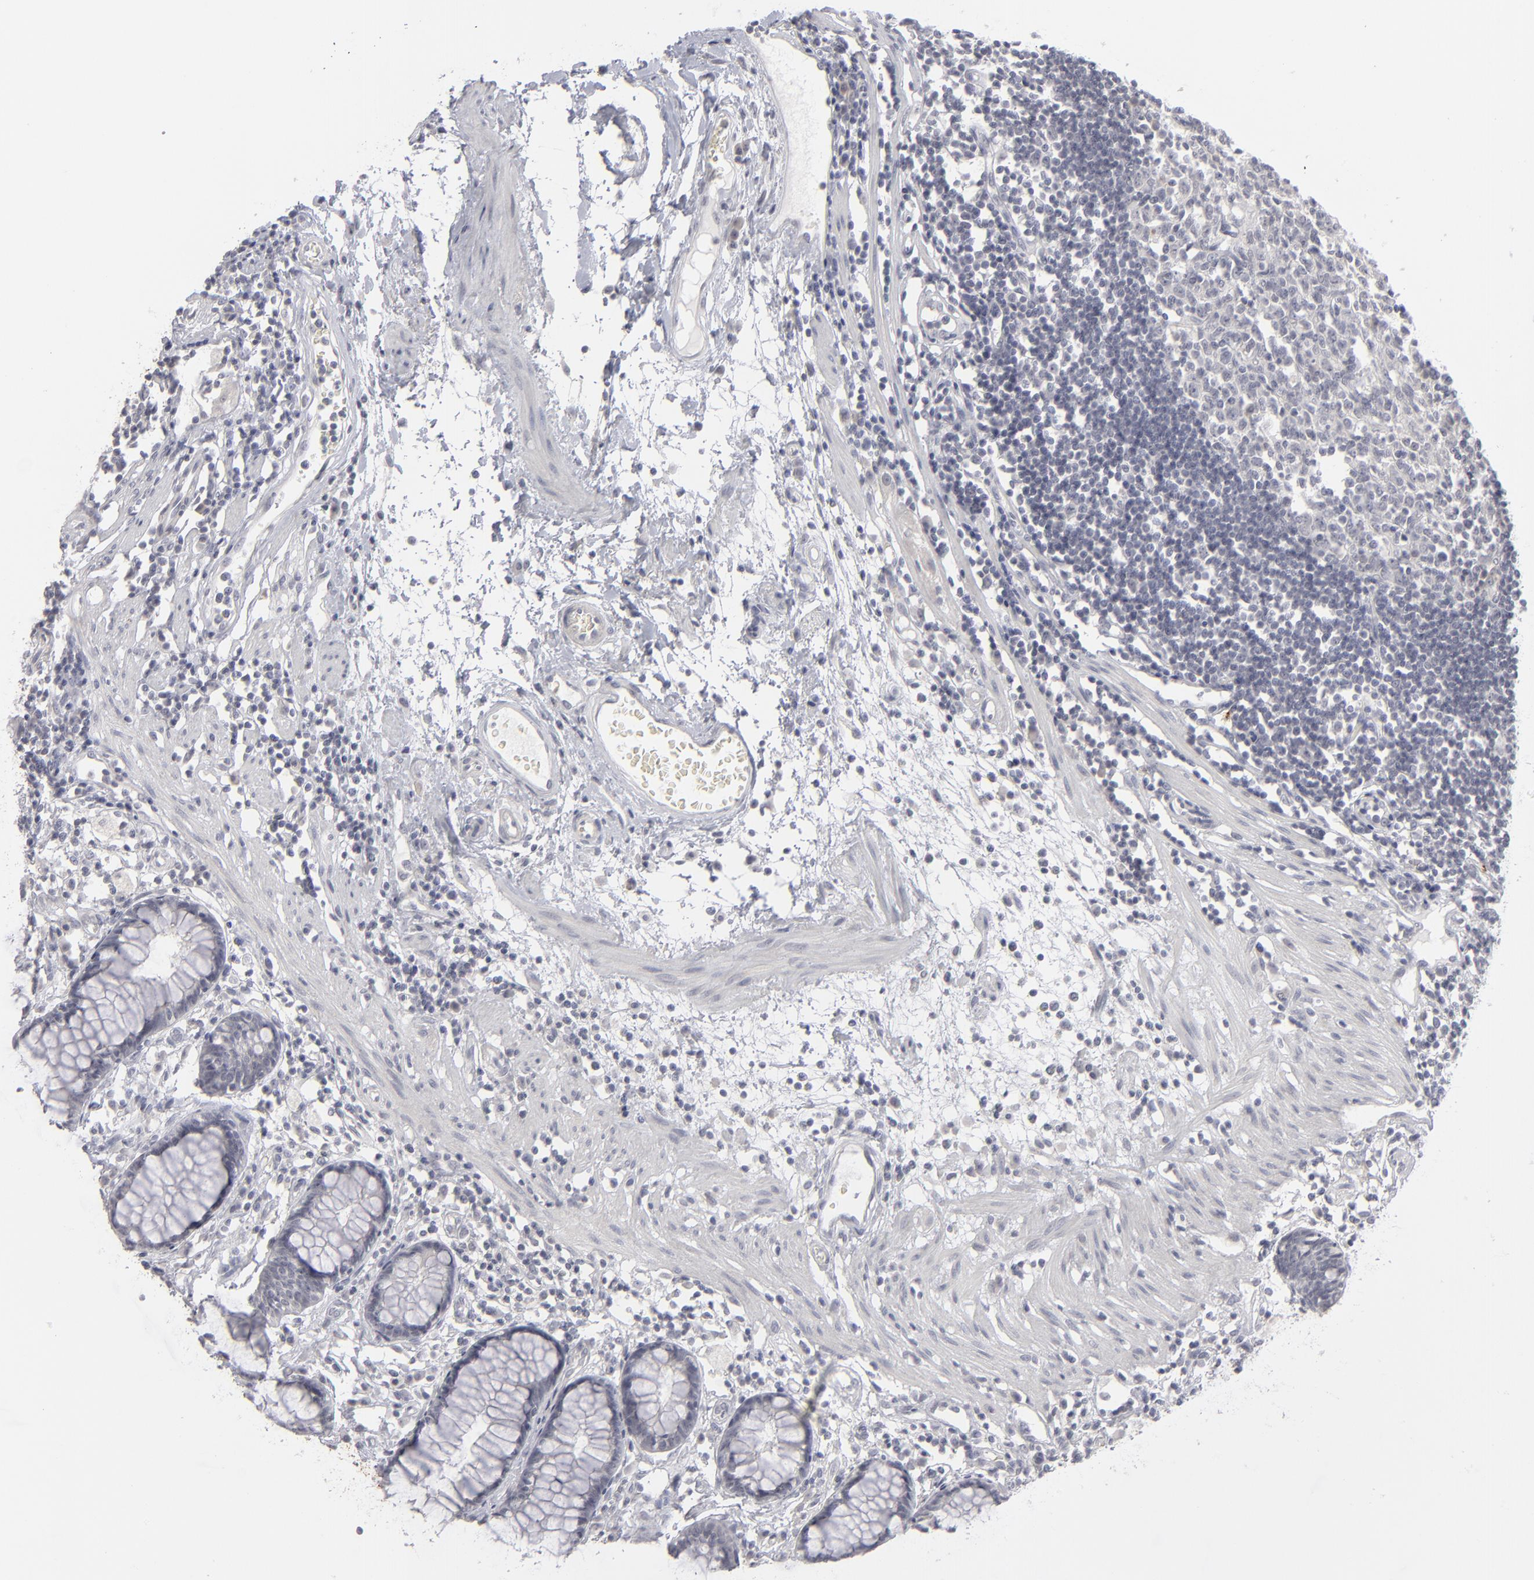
{"staining": {"intensity": "negative", "quantity": "none", "location": "none"}, "tissue": "rectum", "cell_type": "Glandular cells", "image_type": "normal", "snomed": [{"axis": "morphology", "description": "Normal tissue, NOS"}, {"axis": "topography", "description": "Rectum"}], "caption": "Glandular cells show no significant positivity in normal rectum. The staining is performed using DAB brown chromogen with nuclei counter-stained in using hematoxylin.", "gene": "KIAA1210", "patient": {"sex": "female", "age": 66}}